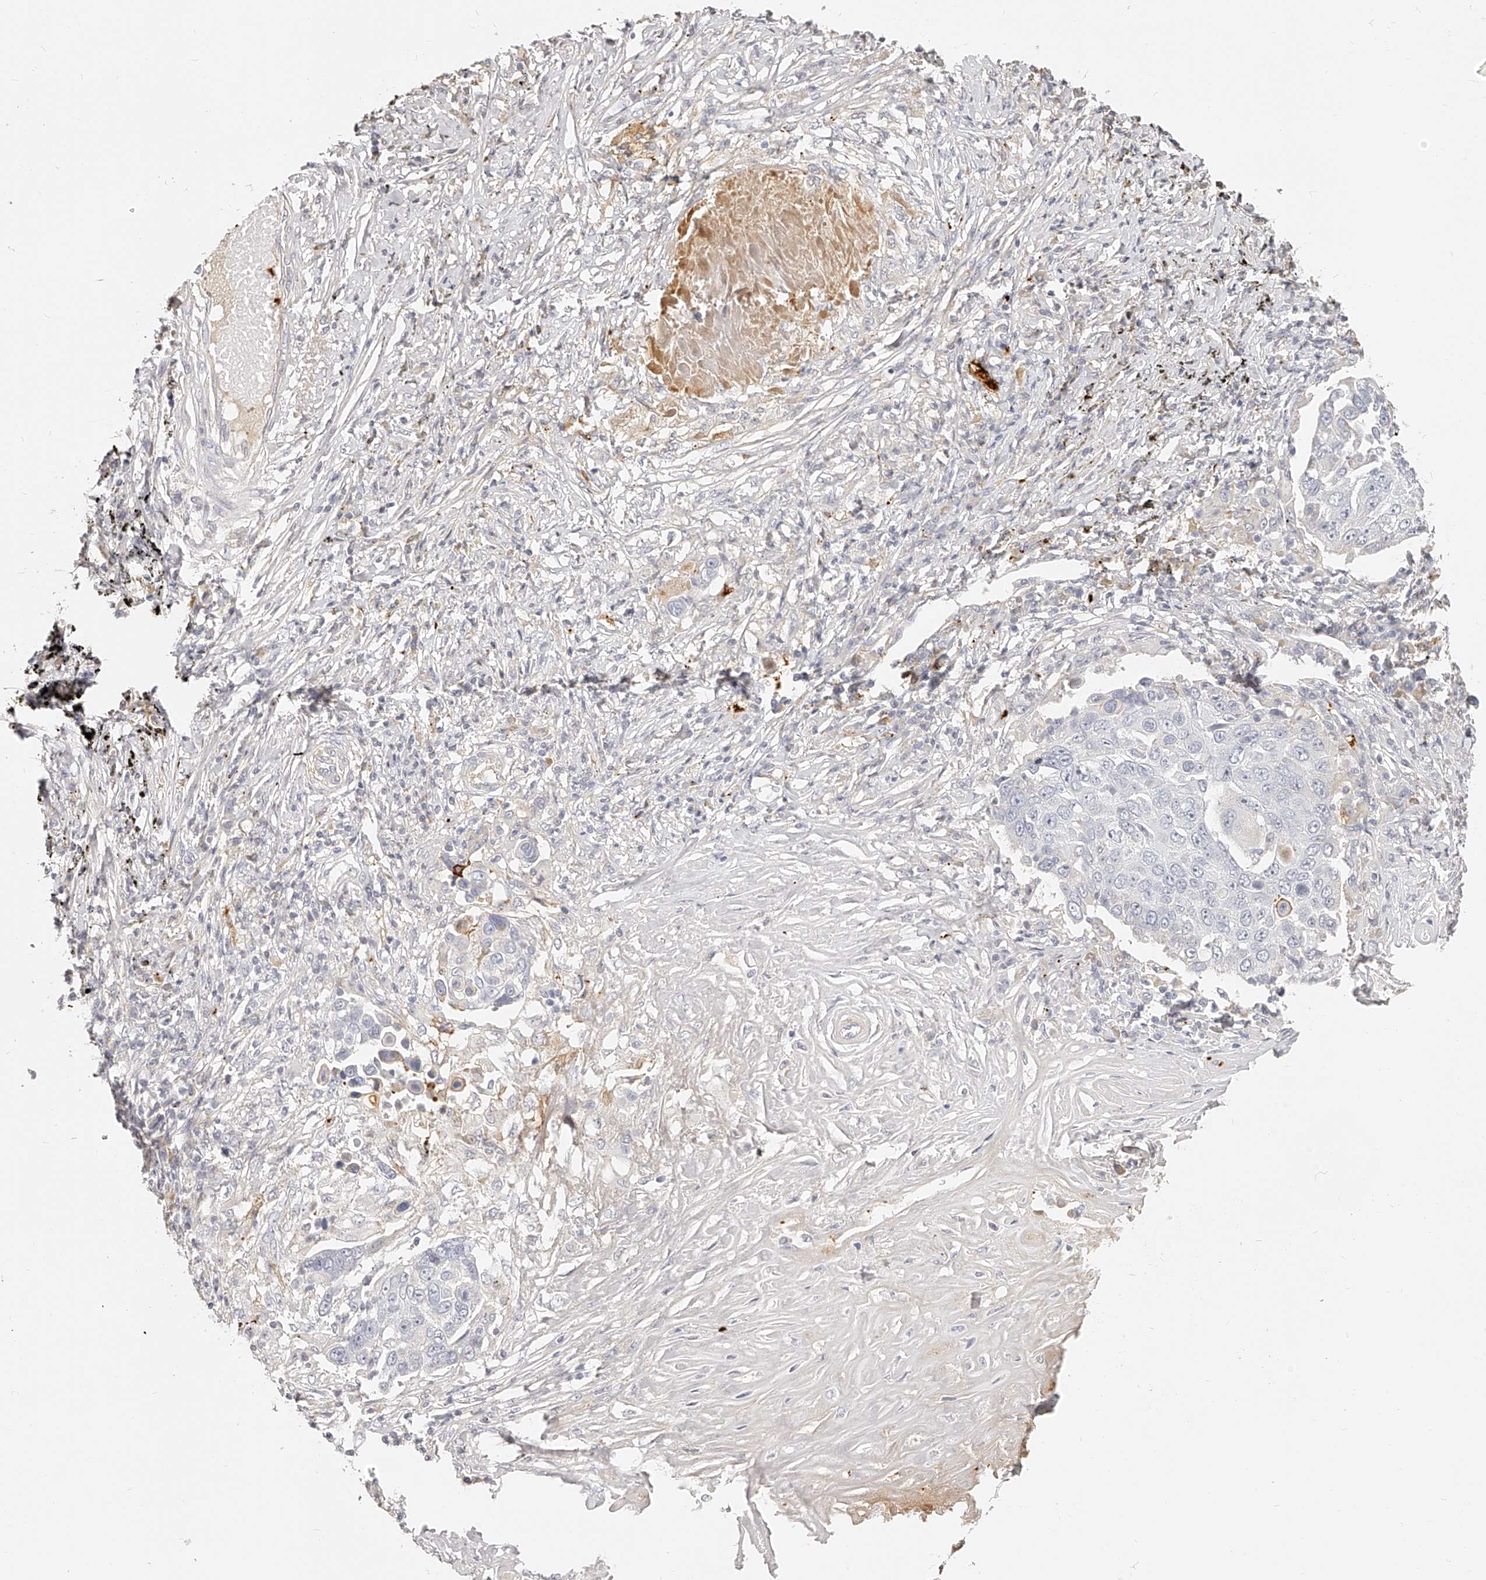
{"staining": {"intensity": "negative", "quantity": "none", "location": "none"}, "tissue": "lung cancer", "cell_type": "Tumor cells", "image_type": "cancer", "snomed": [{"axis": "morphology", "description": "Squamous cell carcinoma, NOS"}, {"axis": "topography", "description": "Lung"}], "caption": "This micrograph is of squamous cell carcinoma (lung) stained with IHC to label a protein in brown with the nuclei are counter-stained blue. There is no expression in tumor cells.", "gene": "ITGB3", "patient": {"sex": "male", "age": 66}}